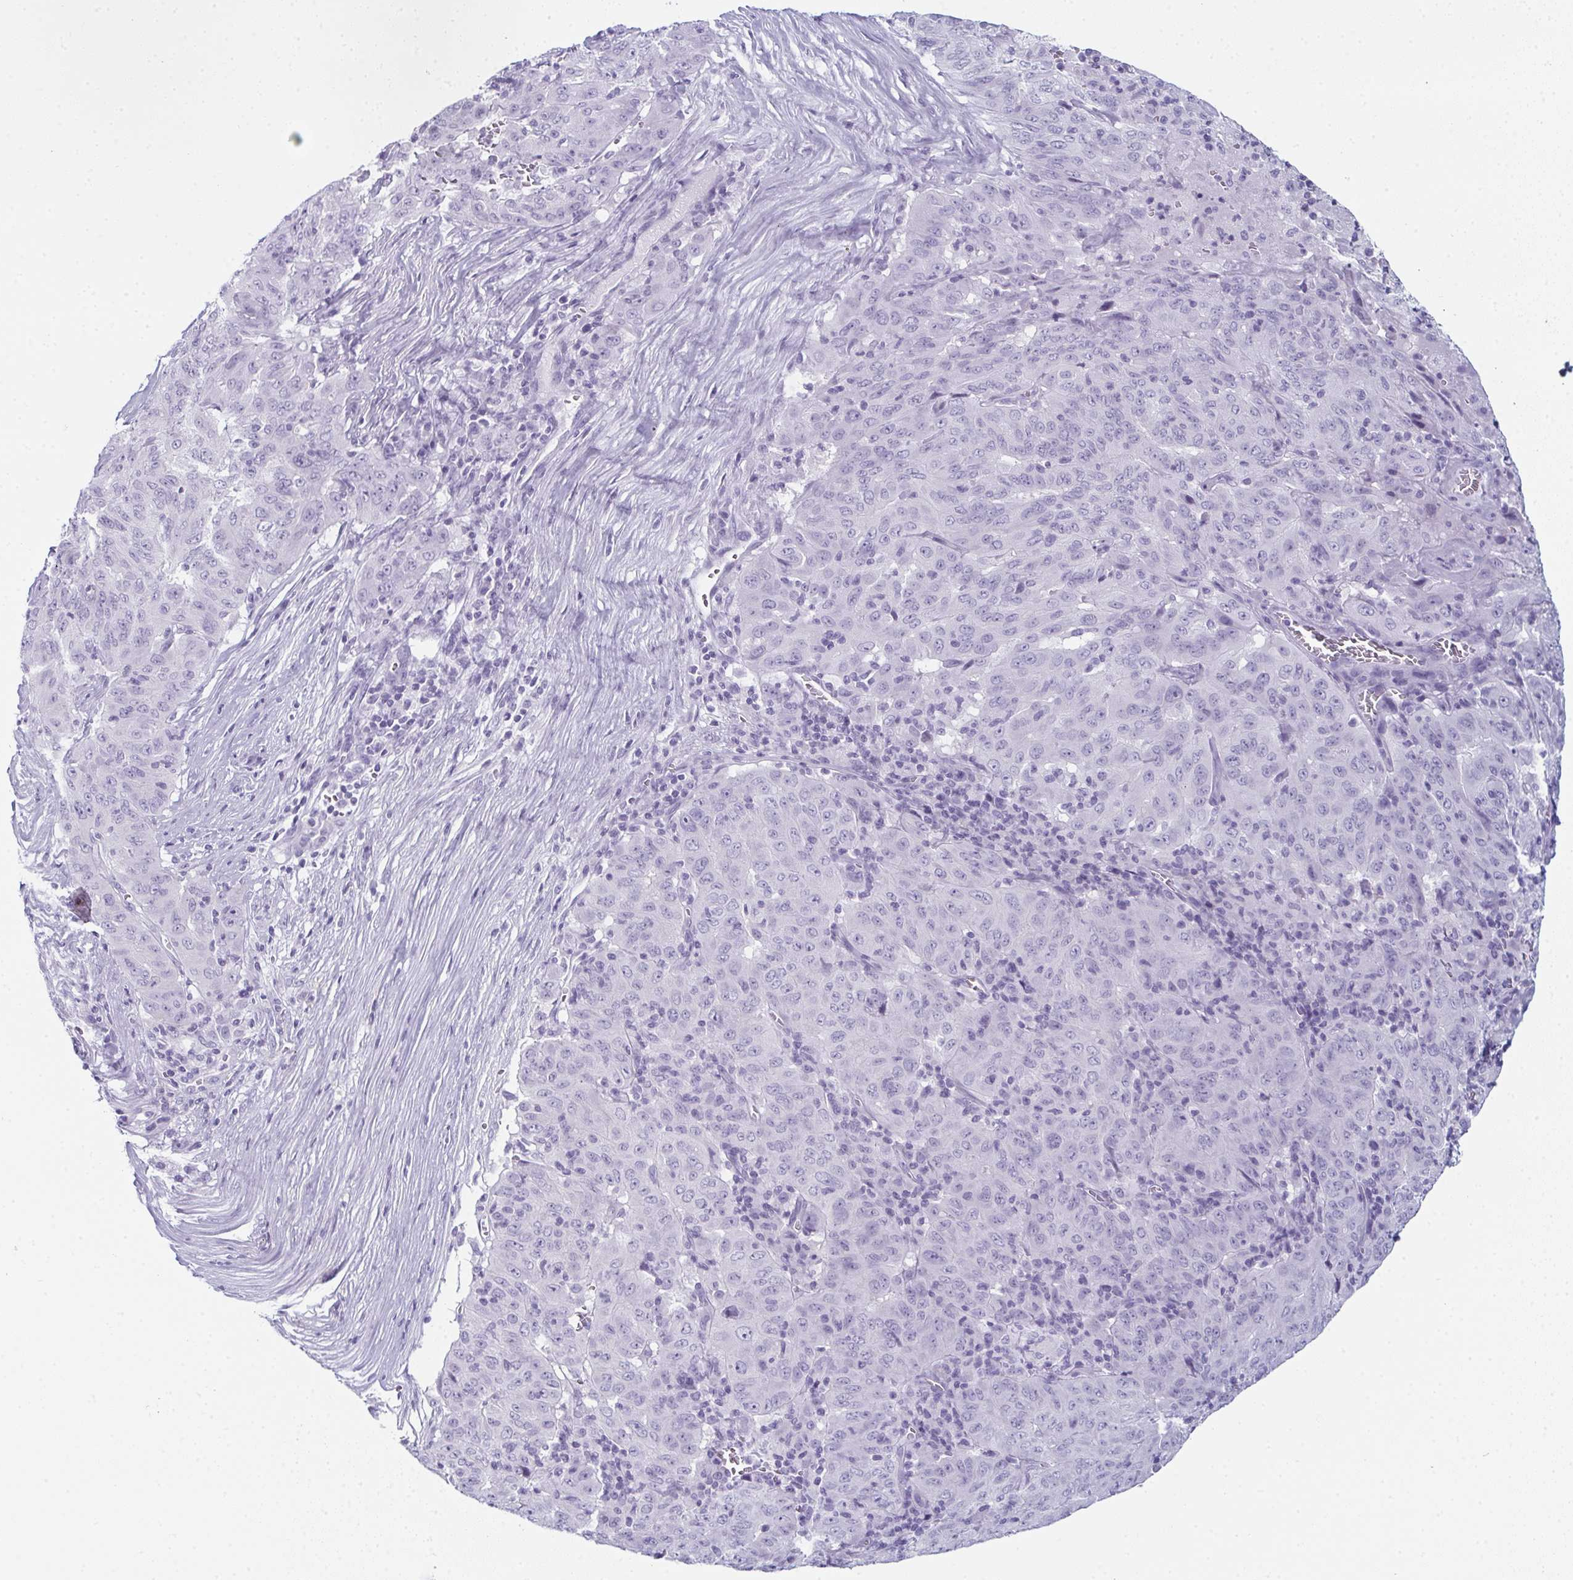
{"staining": {"intensity": "negative", "quantity": "none", "location": "none"}, "tissue": "pancreatic cancer", "cell_type": "Tumor cells", "image_type": "cancer", "snomed": [{"axis": "morphology", "description": "Adenocarcinoma, NOS"}, {"axis": "topography", "description": "Pancreas"}], "caption": "Tumor cells show no significant protein expression in pancreatic adenocarcinoma. (DAB (3,3'-diaminobenzidine) immunohistochemistry, high magnification).", "gene": "ENKUR", "patient": {"sex": "male", "age": 63}}